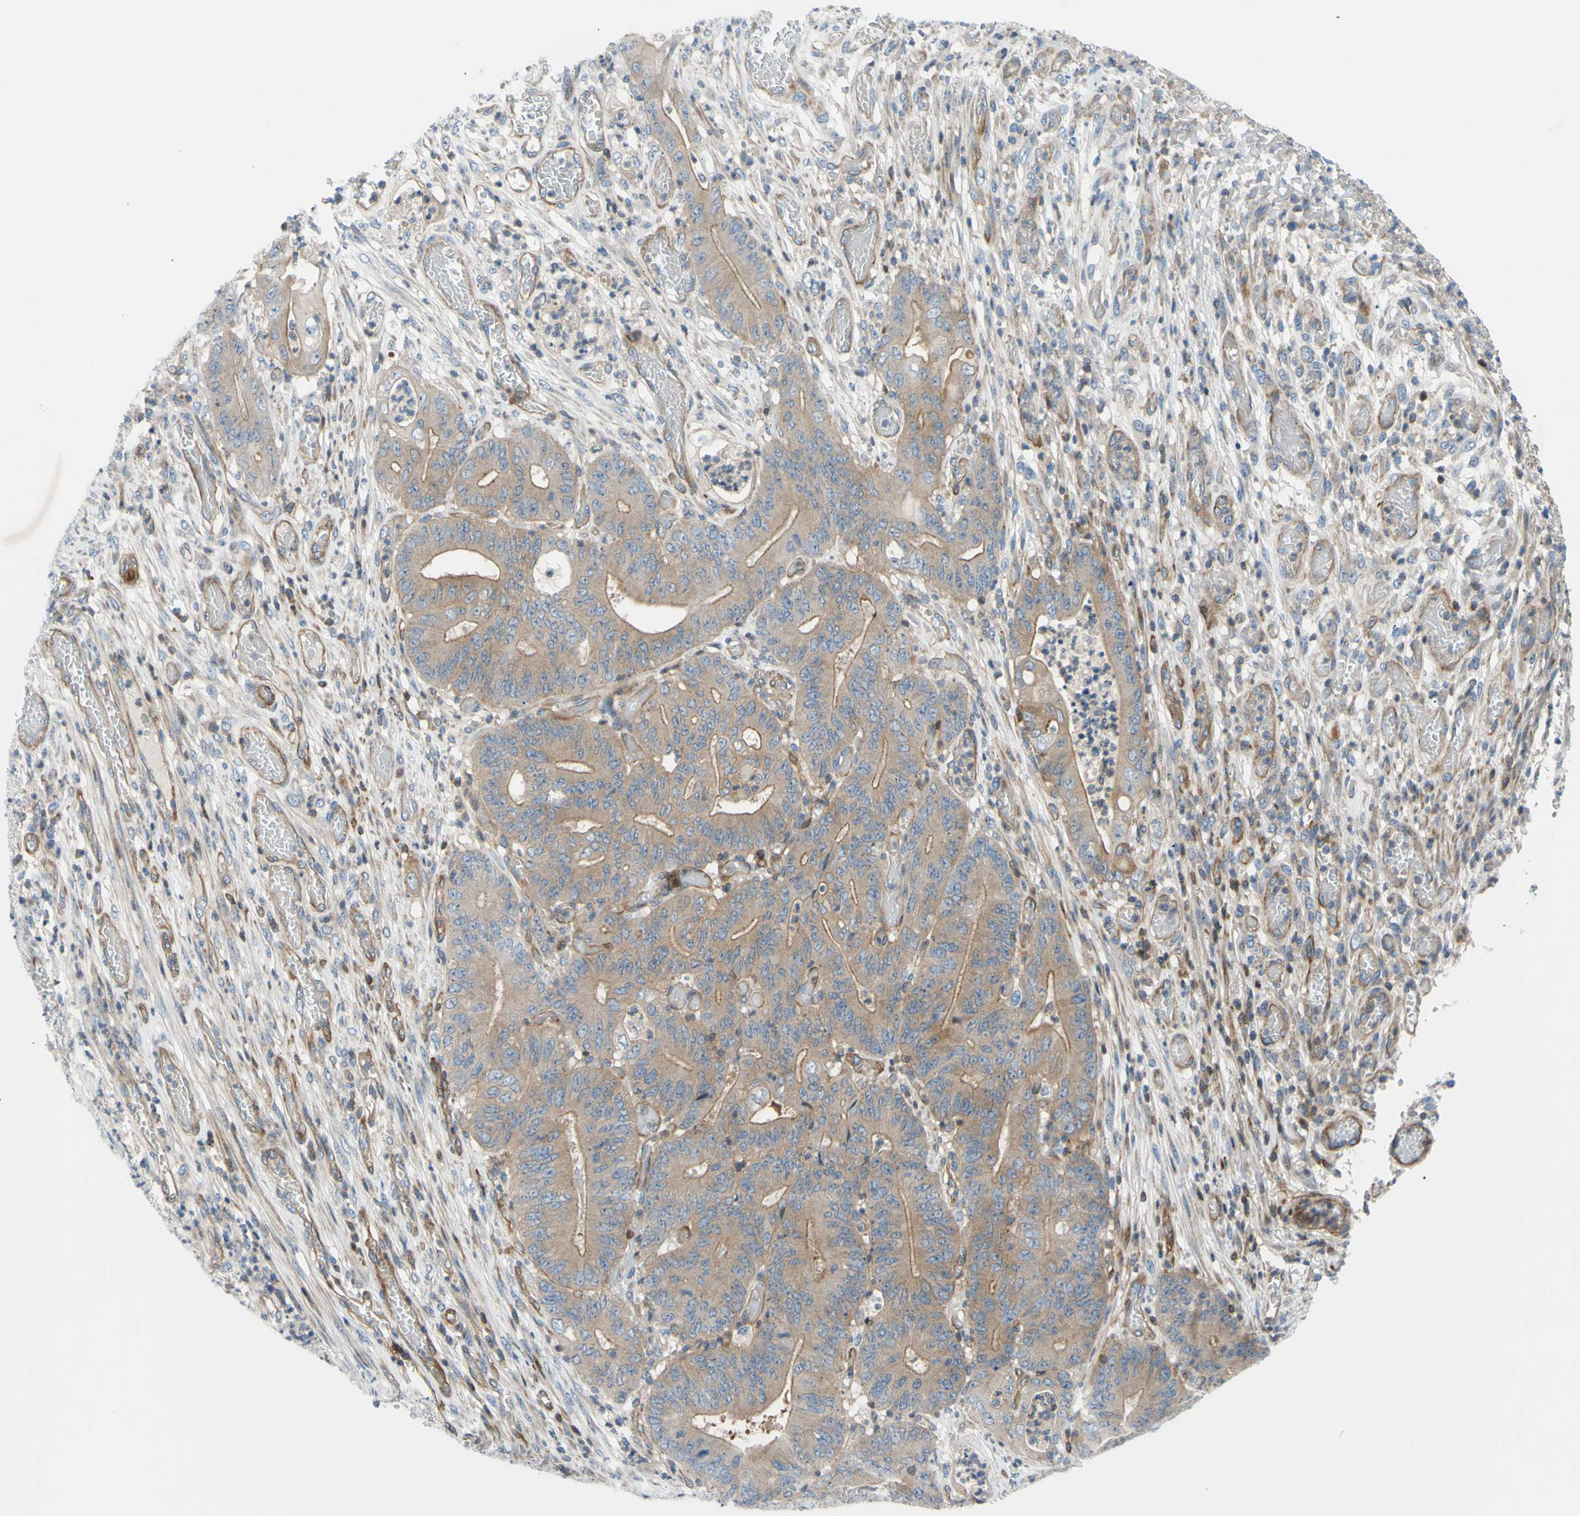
{"staining": {"intensity": "weak", "quantity": ">75%", "location": "cytoplasmic/membranous"}, "tissue": "stomach cancer", "cell_type": "Tumor cells", "image_type": "cancer", "snomed": [{"axis": "morphology", "description": "Adenocarcinoma, NOS"}, {"axis": "topography", "description": "Stomach"}], "caption": "An IHC image of tumor tissue is shown. Protein staining in brown labels weak cytoplasmic/membranous positivity in stomach cancer within tumor cells.", "gene": "PAK2", "patient": {"sex": "female", "age": 73}}